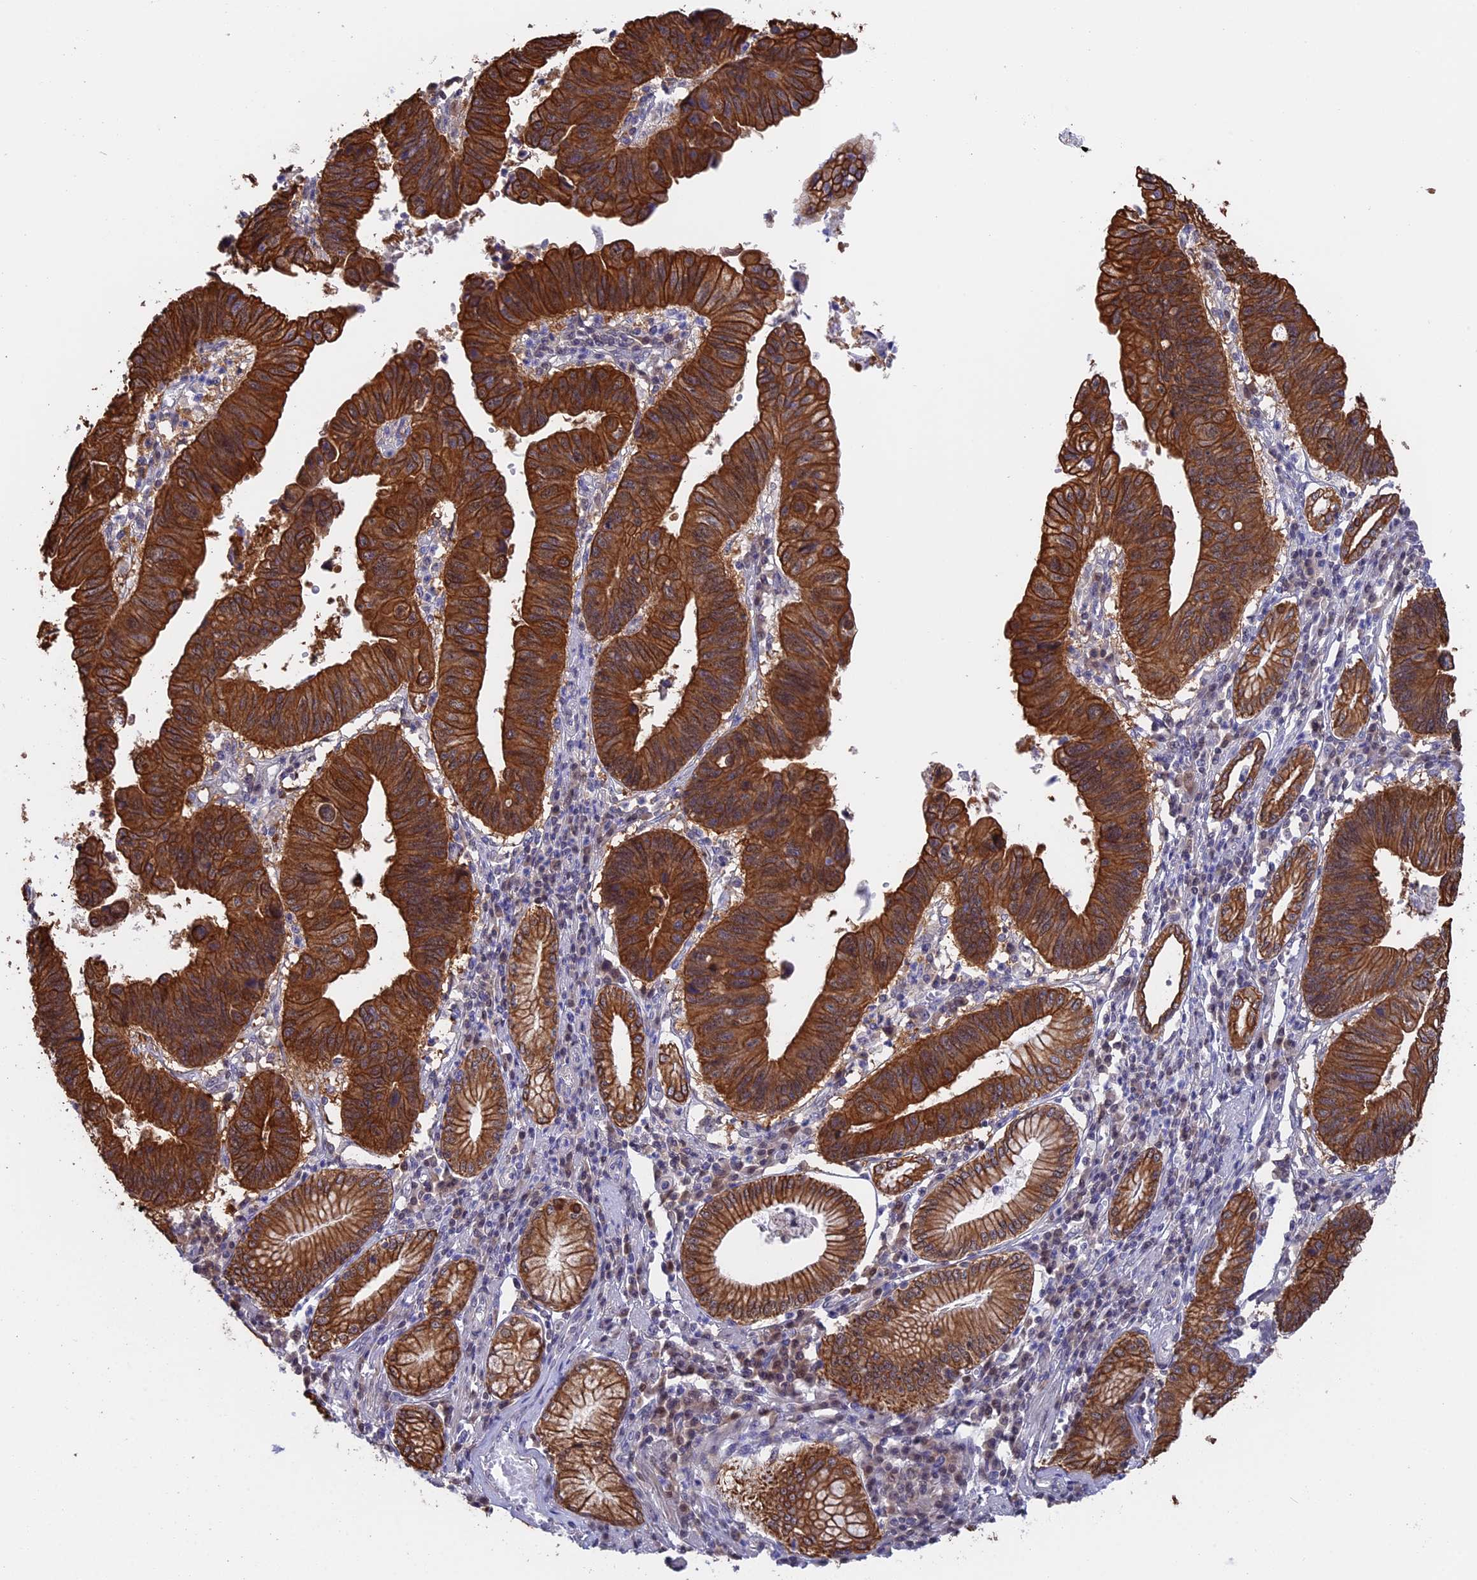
{"staining": {"intensity": "strong", "quantity": ">75%", "location": "cytoplasmic/membranous"}, "tissue": "stomach cancer", "cell_type": "Tumor cells", "image_type": "cancer", "snomed": [{"axis": "morphology", "description": "Adenocarcinoma, NOS"}, {"axis": "topography", "description": "Stomach"}], "caption": "Stomach adenocarcinoma stained with a brown dye demonstrates strong cytoplasmic/membranous positive expression in approximately >75% of tumor cells.", "gene": "STUB1", "patient": {"sex": "male", "age": 59}}